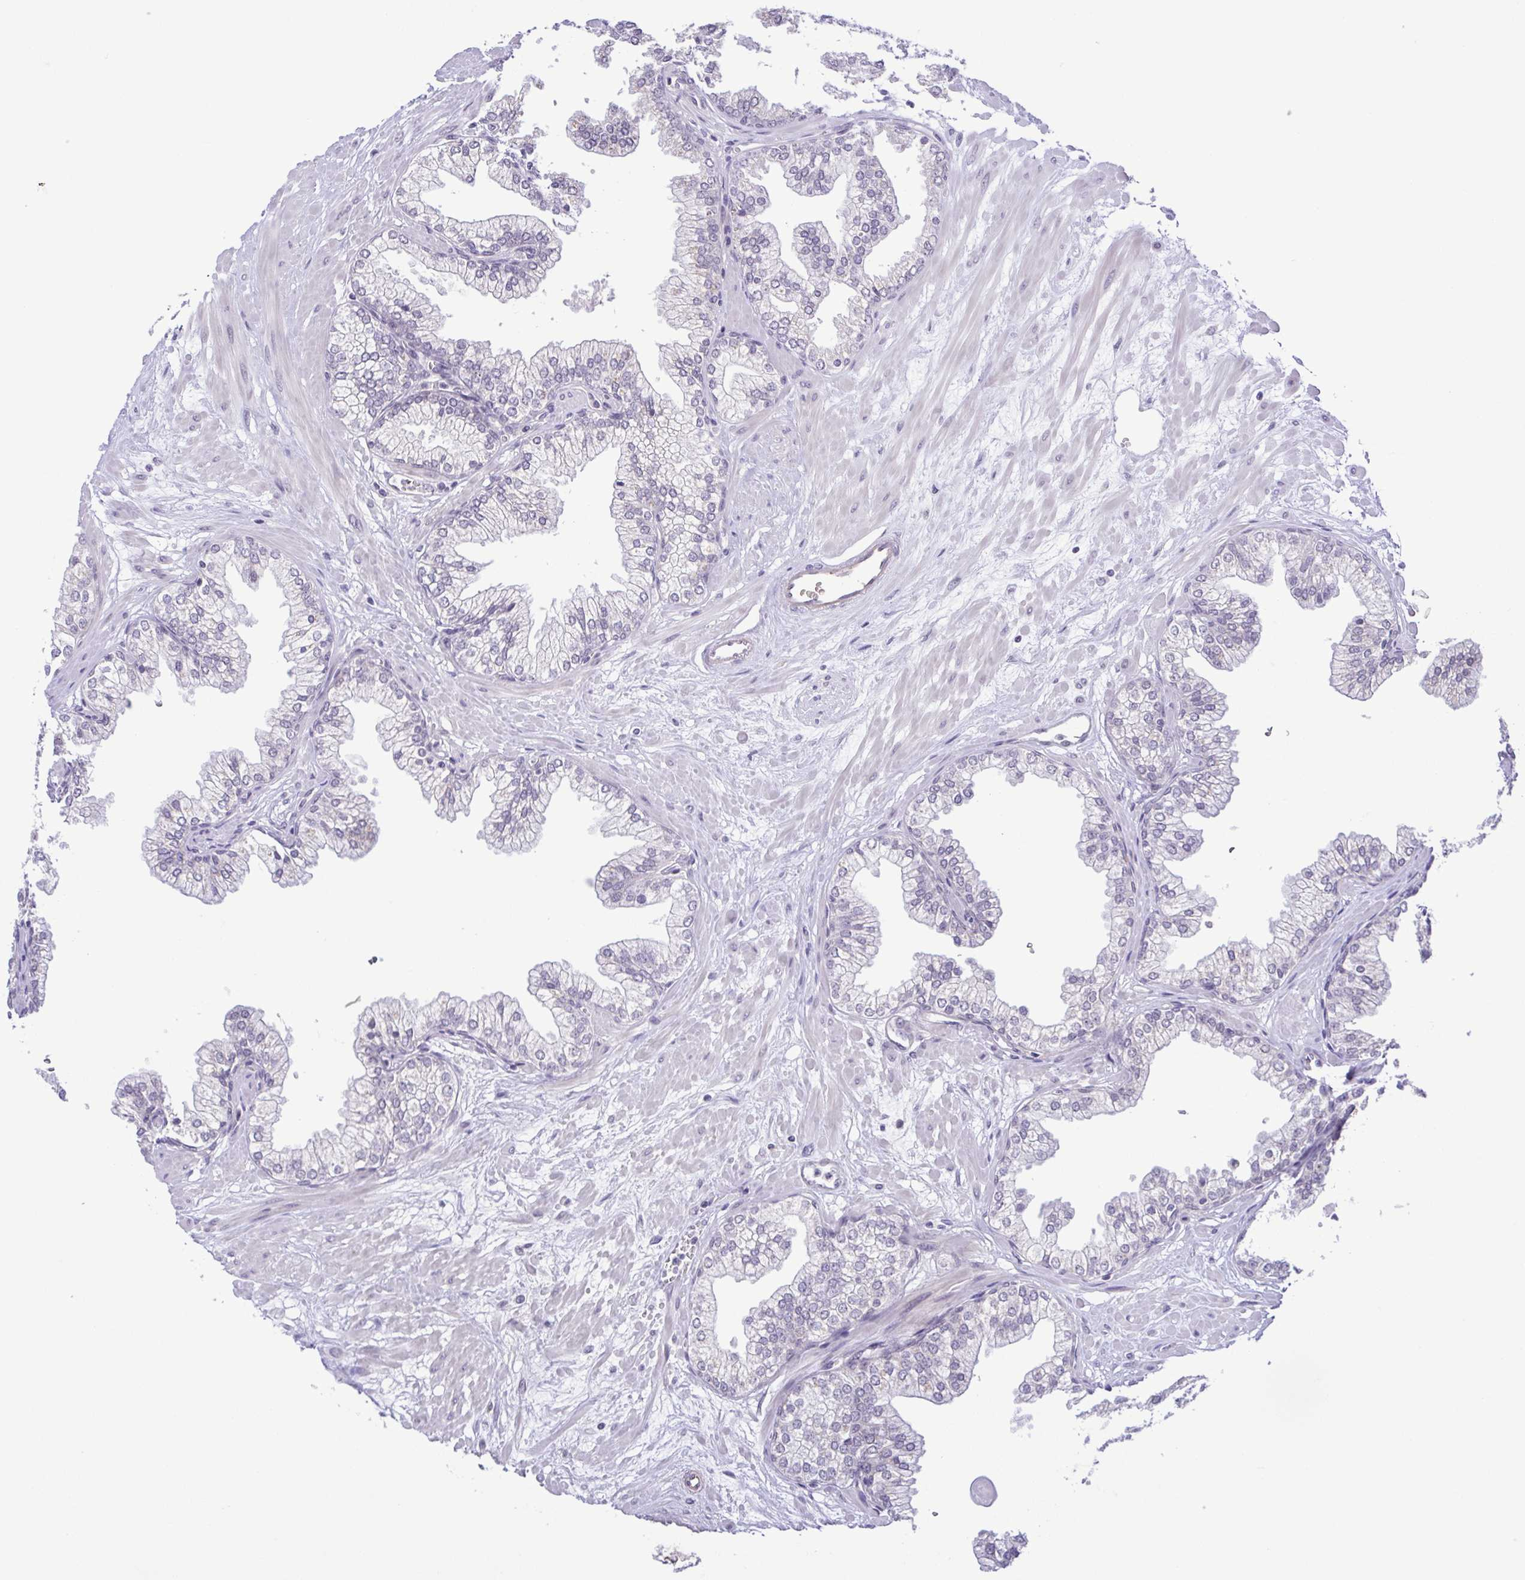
{"staining": {"intensity": "negative", "quantity": "none", "location": "none"}, "tissue": "prostate", "cell_type": "Glandular cells", "image_type": "normal", "snomed": [{"axis": "morphology", "description": "Normal tissue, NOS"}, {"axis": "topography", "description": "Prostate"}, {"axis": "topography", "description": "Peripheral nerve tissue"}], "caption": "Glandular cells show no significant expression in normal prostate. (Stains: DAB (3,3'-diaminobenzidine) IHC with hematoxylin counter stain, Microscopy: brightfield microscopy at high magnification).", "gene": "IL1RN", "patient": {"sex": "male", "age": 61}}